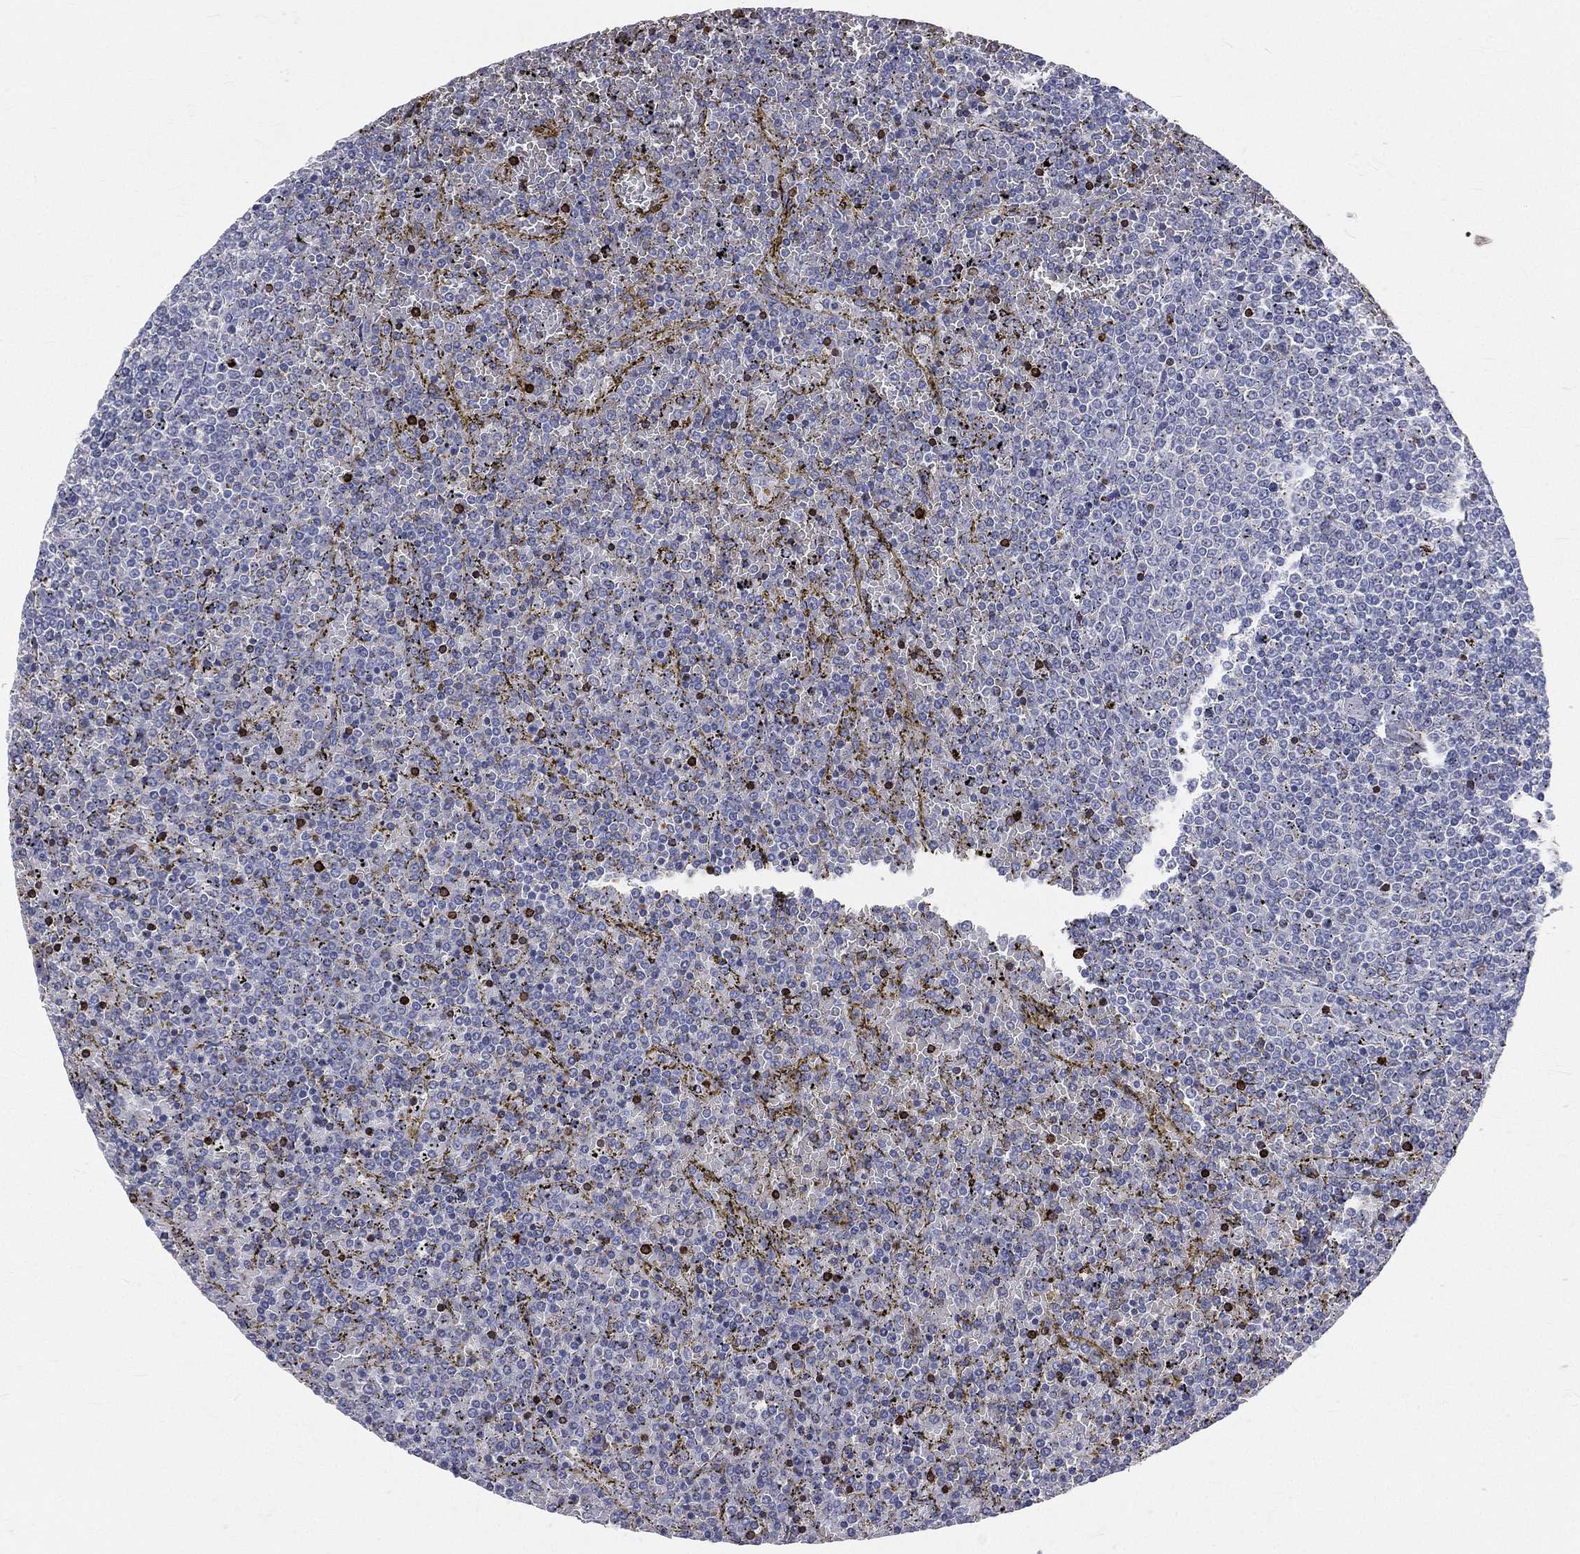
{"staining": {"intensity": "negative", "quantity": "none", "location": "none"}, "tissue": "lymphoma", "cell_type": "Tumor cells", "image_type": "cancer", "snomed": [{"axis": "morphology", "description": "Malignant lymphoma, non-Hodgkin's type, Low grade"}, {"axis": "topography", "description": "Spleen"}], "caption": "Histopathology image shows no significant protein positivity in tumor cells of lymphoma.", "gene": "CTSW", "patient": {"sex": "female", "age": 77}}